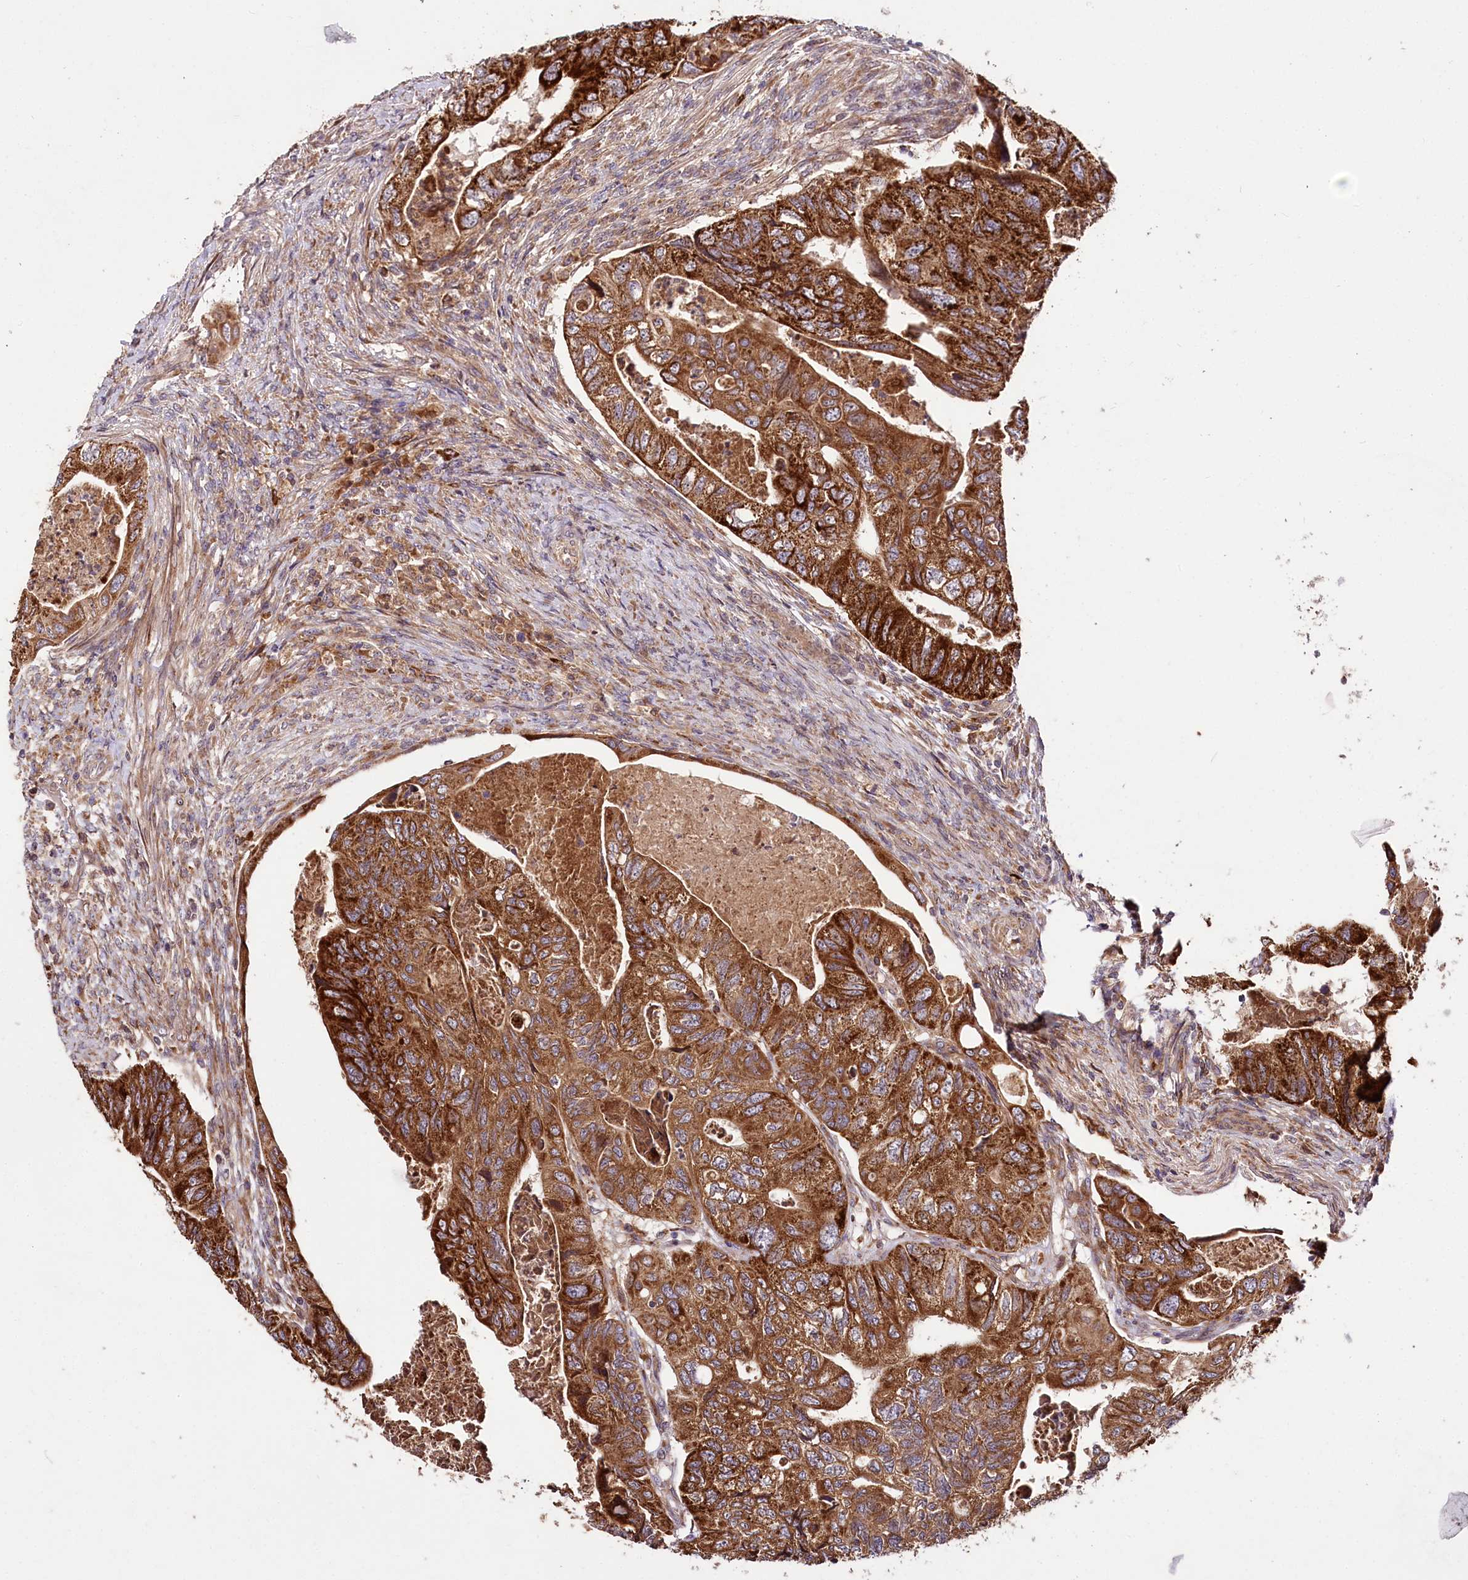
{"staining": {"intensity": "strong", "quantity": ">75%", "location": "cytoplasmic/membranous"}, "tissue": "colorectal cancer", "cell_type": "Tumor cells", "image_type": "cancer", "snomed": [{"axis": "morphology", "description": "Adenocarcinoma, NOS"}, {"axis": "topography", "description": "Rectum"}], "caption": "IHC of human colorectal cancer (adenocarcinoma) shows high levels of strong cytoplasmic/membranous expression in about >75% of tumor cells.", "gene": "RAB7A", "patient": {"sex": "male", "age": 63}}